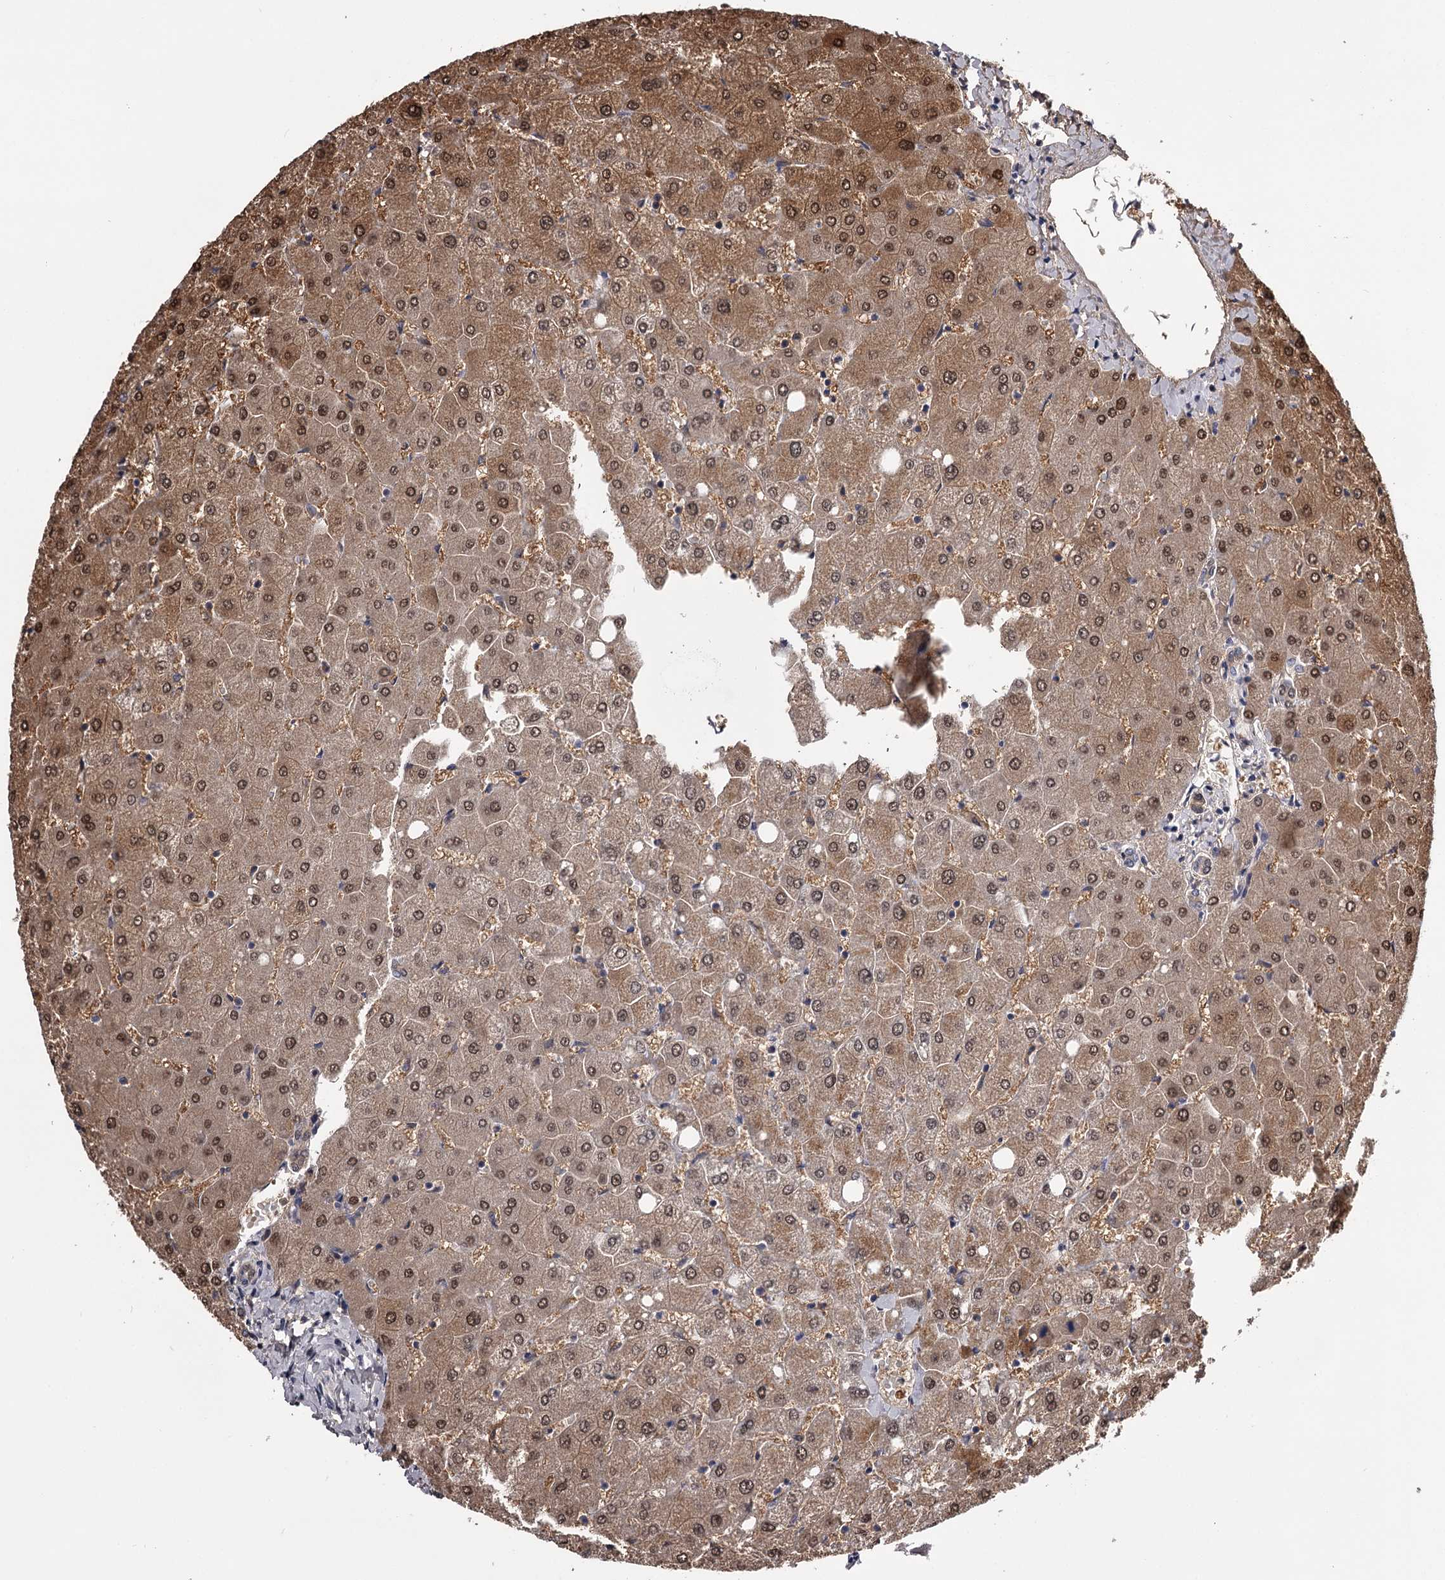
{"staining": {"intensity": "weak", "quantity": "25%-75%", "location": "cytoplasmic/membranous"}, "tissue": "liver", "cell_type": "Cholangiocytes", "image_type": "normal", "snomed": [{"axis": "morphology", "description": "Normal tissue, NOS"}, {"axis": "topography", "description": "Liver"}], "caption": "High-magnification brightfield microscopy of normal liver stained with DAB (3,3'-diaminobenzidine) (brown) and counterstained with hematoxylin (blue). cholangiocytes exhibit weak cytoplasmic/membranous positivity is seen in approximately25%-75% of cells.", "gene": "GSTO1", "patient": {"sex": "female", "age": 54}}